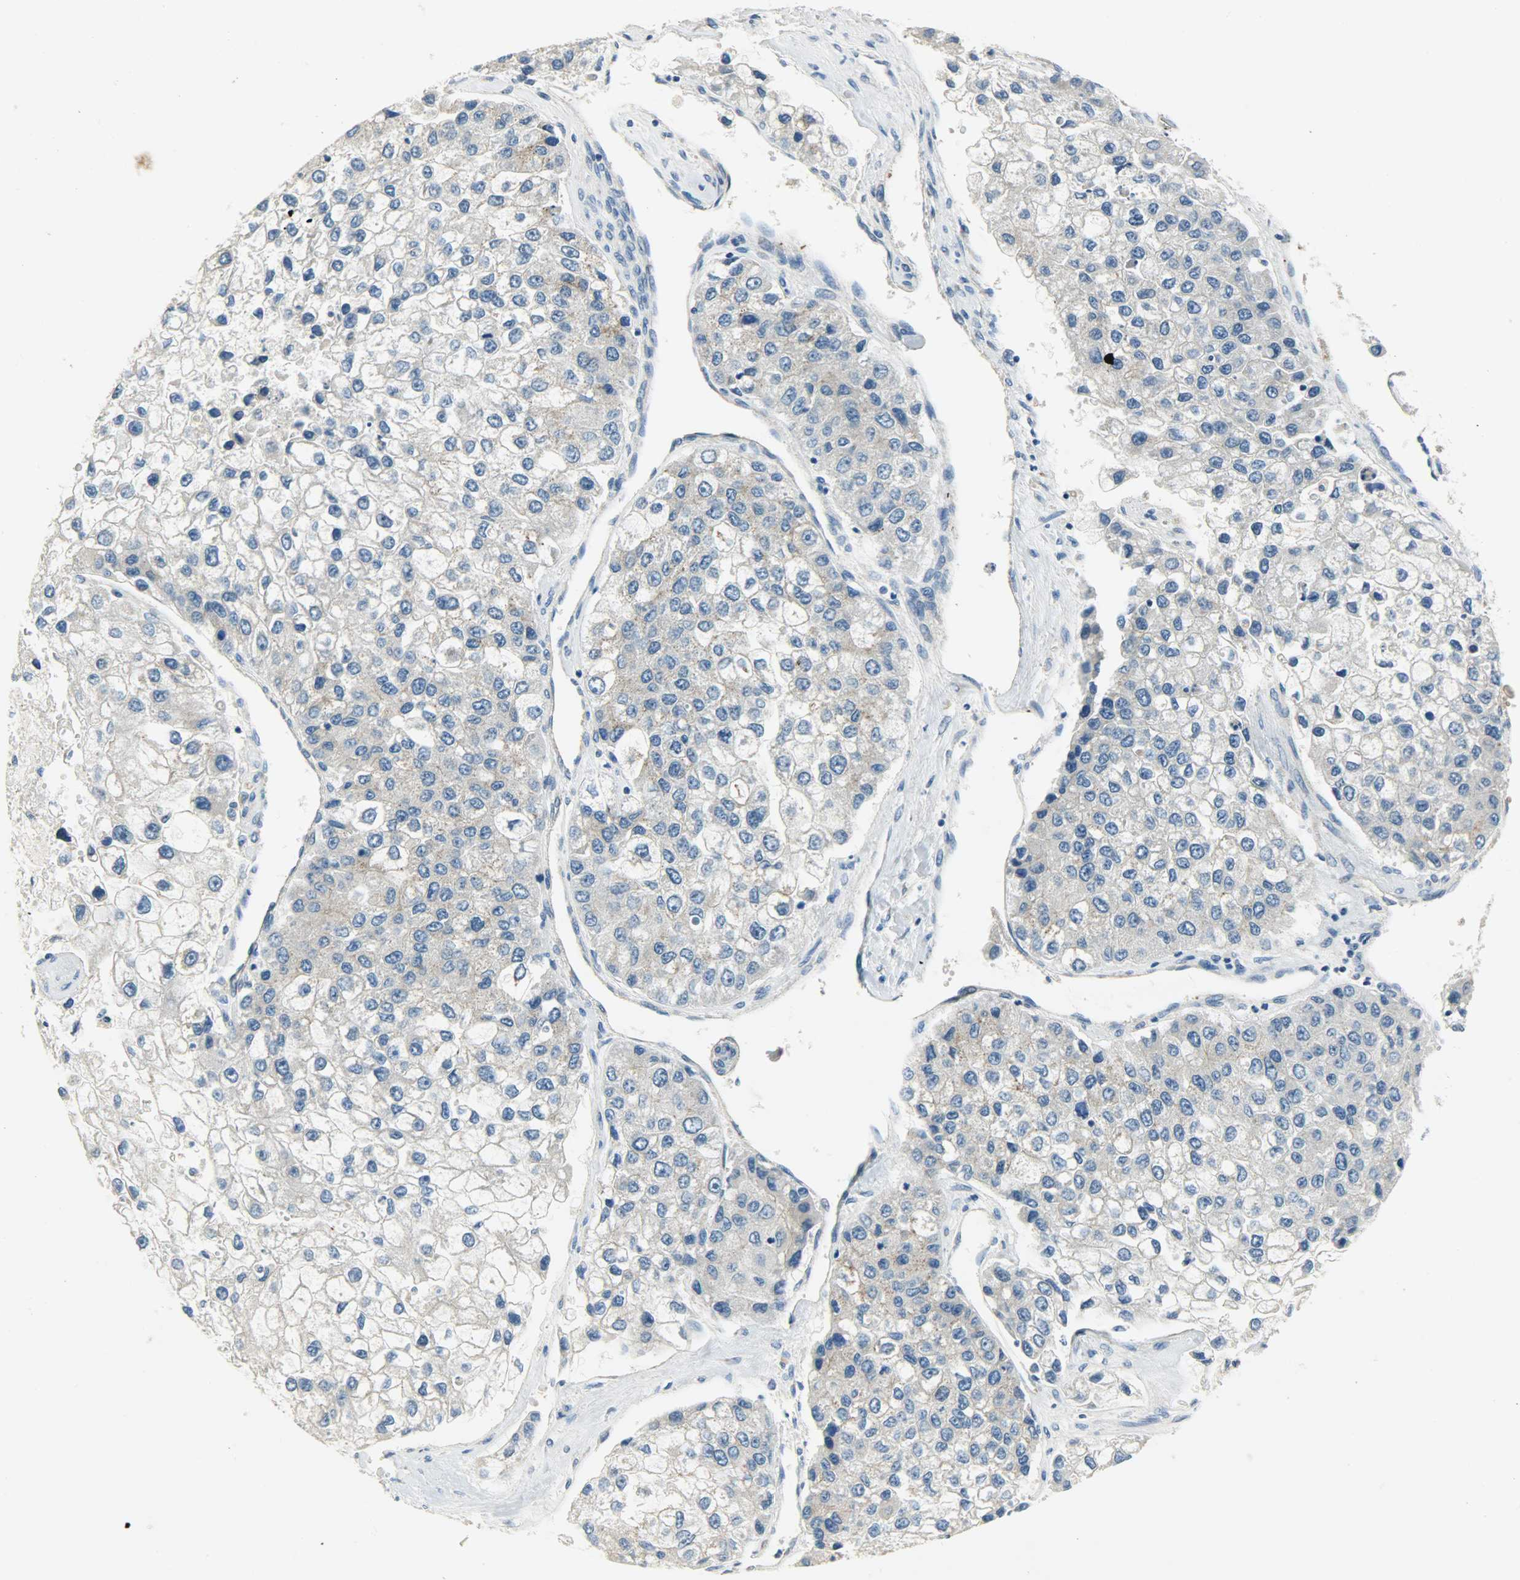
{"staining": {"intensity": "weak", "quantity": "<25%", "location": "cytoplasmic/membranous"}, "tissue": "liver cancer", "cell_type": "Tumor cells", "image_type": "cancer", "snomed": [{"axis": "morphology", "description": "Carcinoma, Hepatocellular, NOS"}, {"axis": "topography", "description": "Liver"}], "caption": "Protein analysis of liver hepatocellular carcinoma reveals no significant expression in tumor cells.", "gene": "KIAA1217", "patient": {"sex": "female", "age": 66}}